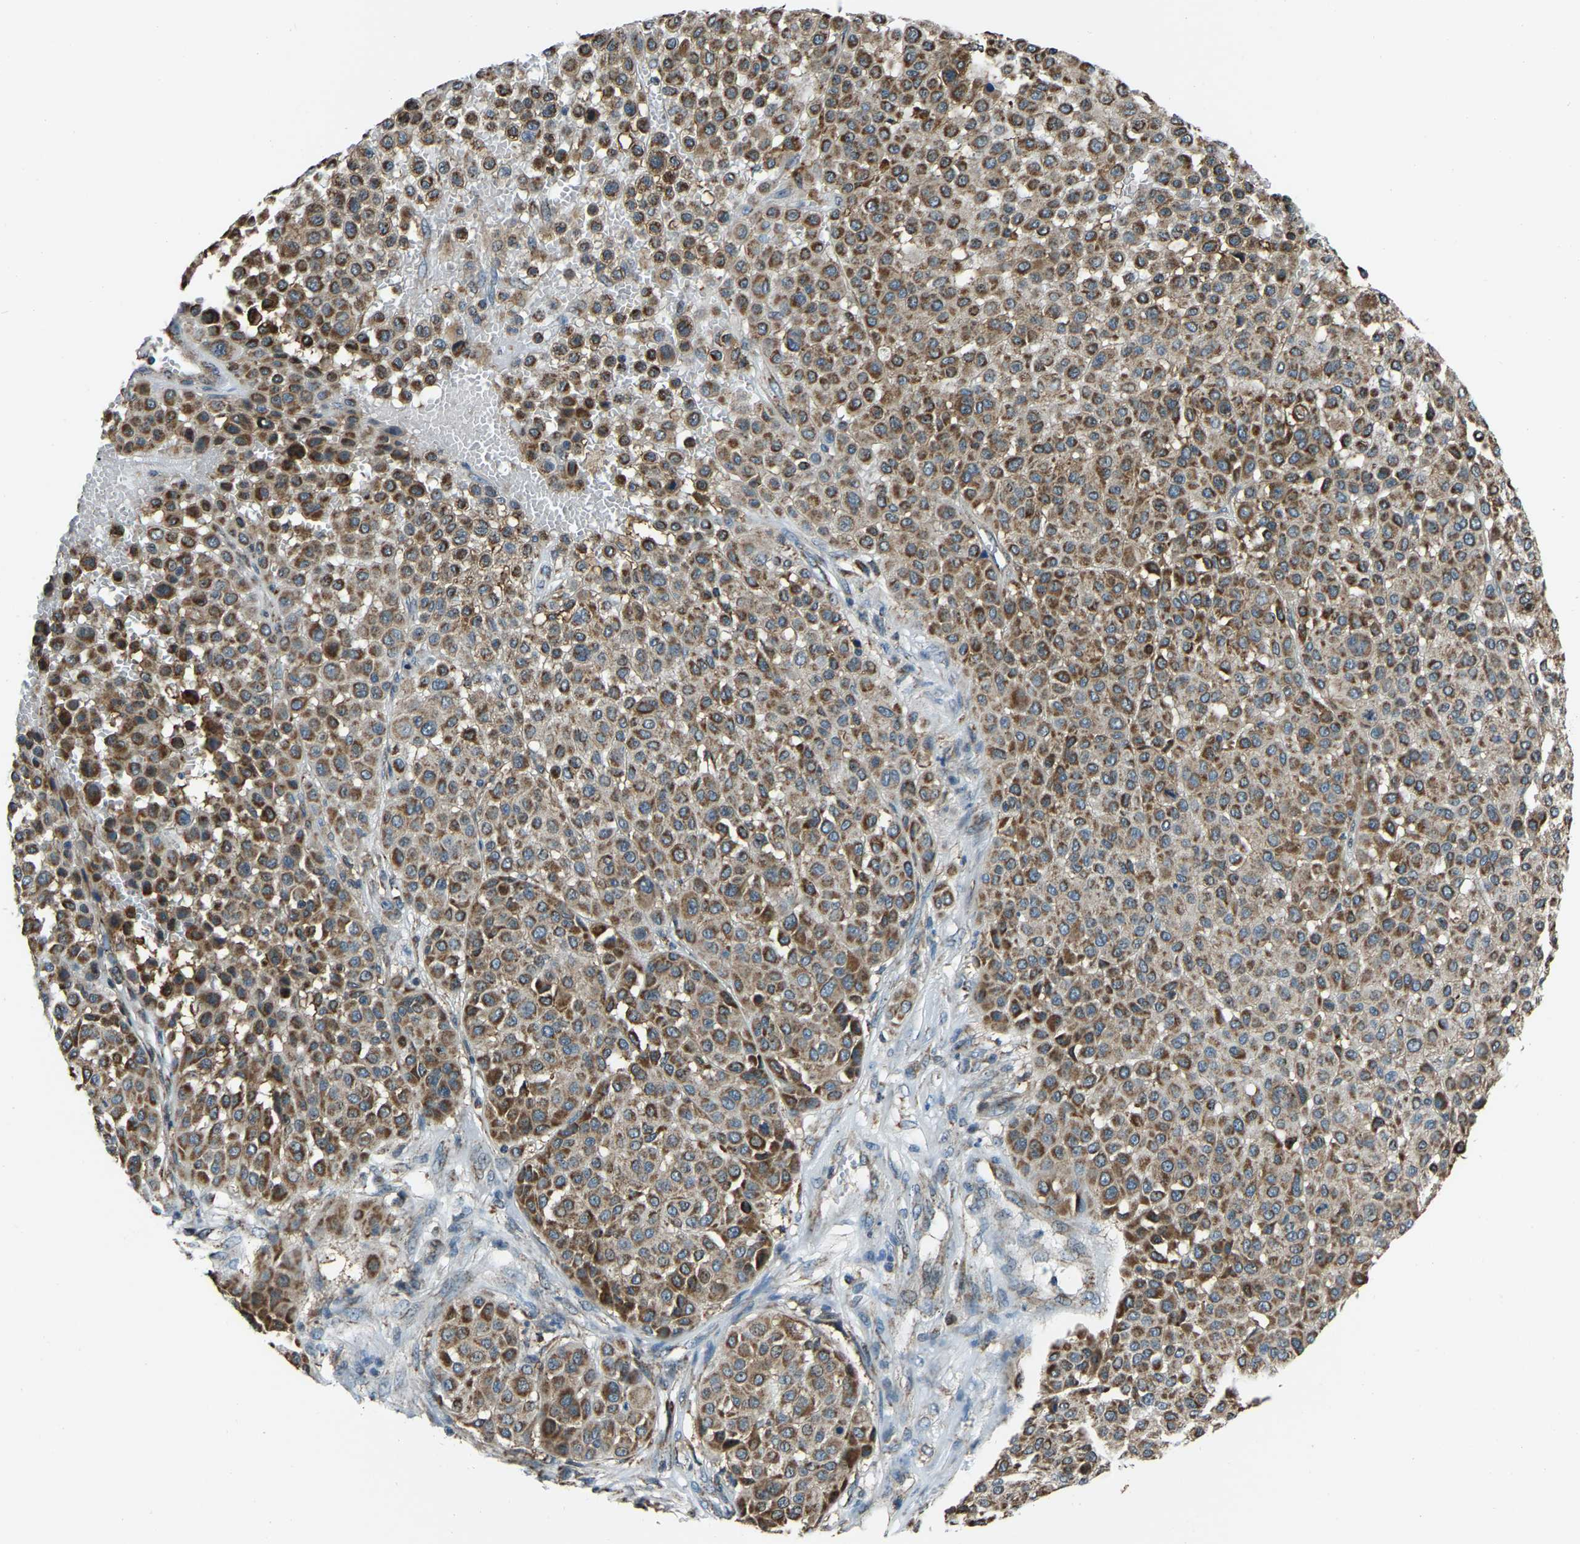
{"staining": {"intensity": "moderate", "quantity": ">75%", "location": "cytoplasmic/membranous"}, "tissue": "melanoma", "cell_type": "Tumor cells", "image_type": "cancer", "snomed": [{"axis": "morphology", "description": "Malignant melanoma, Metastatic site"}, {"axis": "topography", "description": "Soft tissue"}], "caption": "Protein expression analysis of melanoma reveals moderate cytoplasmic/membranous expression in approximately >75% of tumor cells. Nuclei are stained in blue.", "gene": "RBM33", "patient": {"sex": "male", "age": 41}}